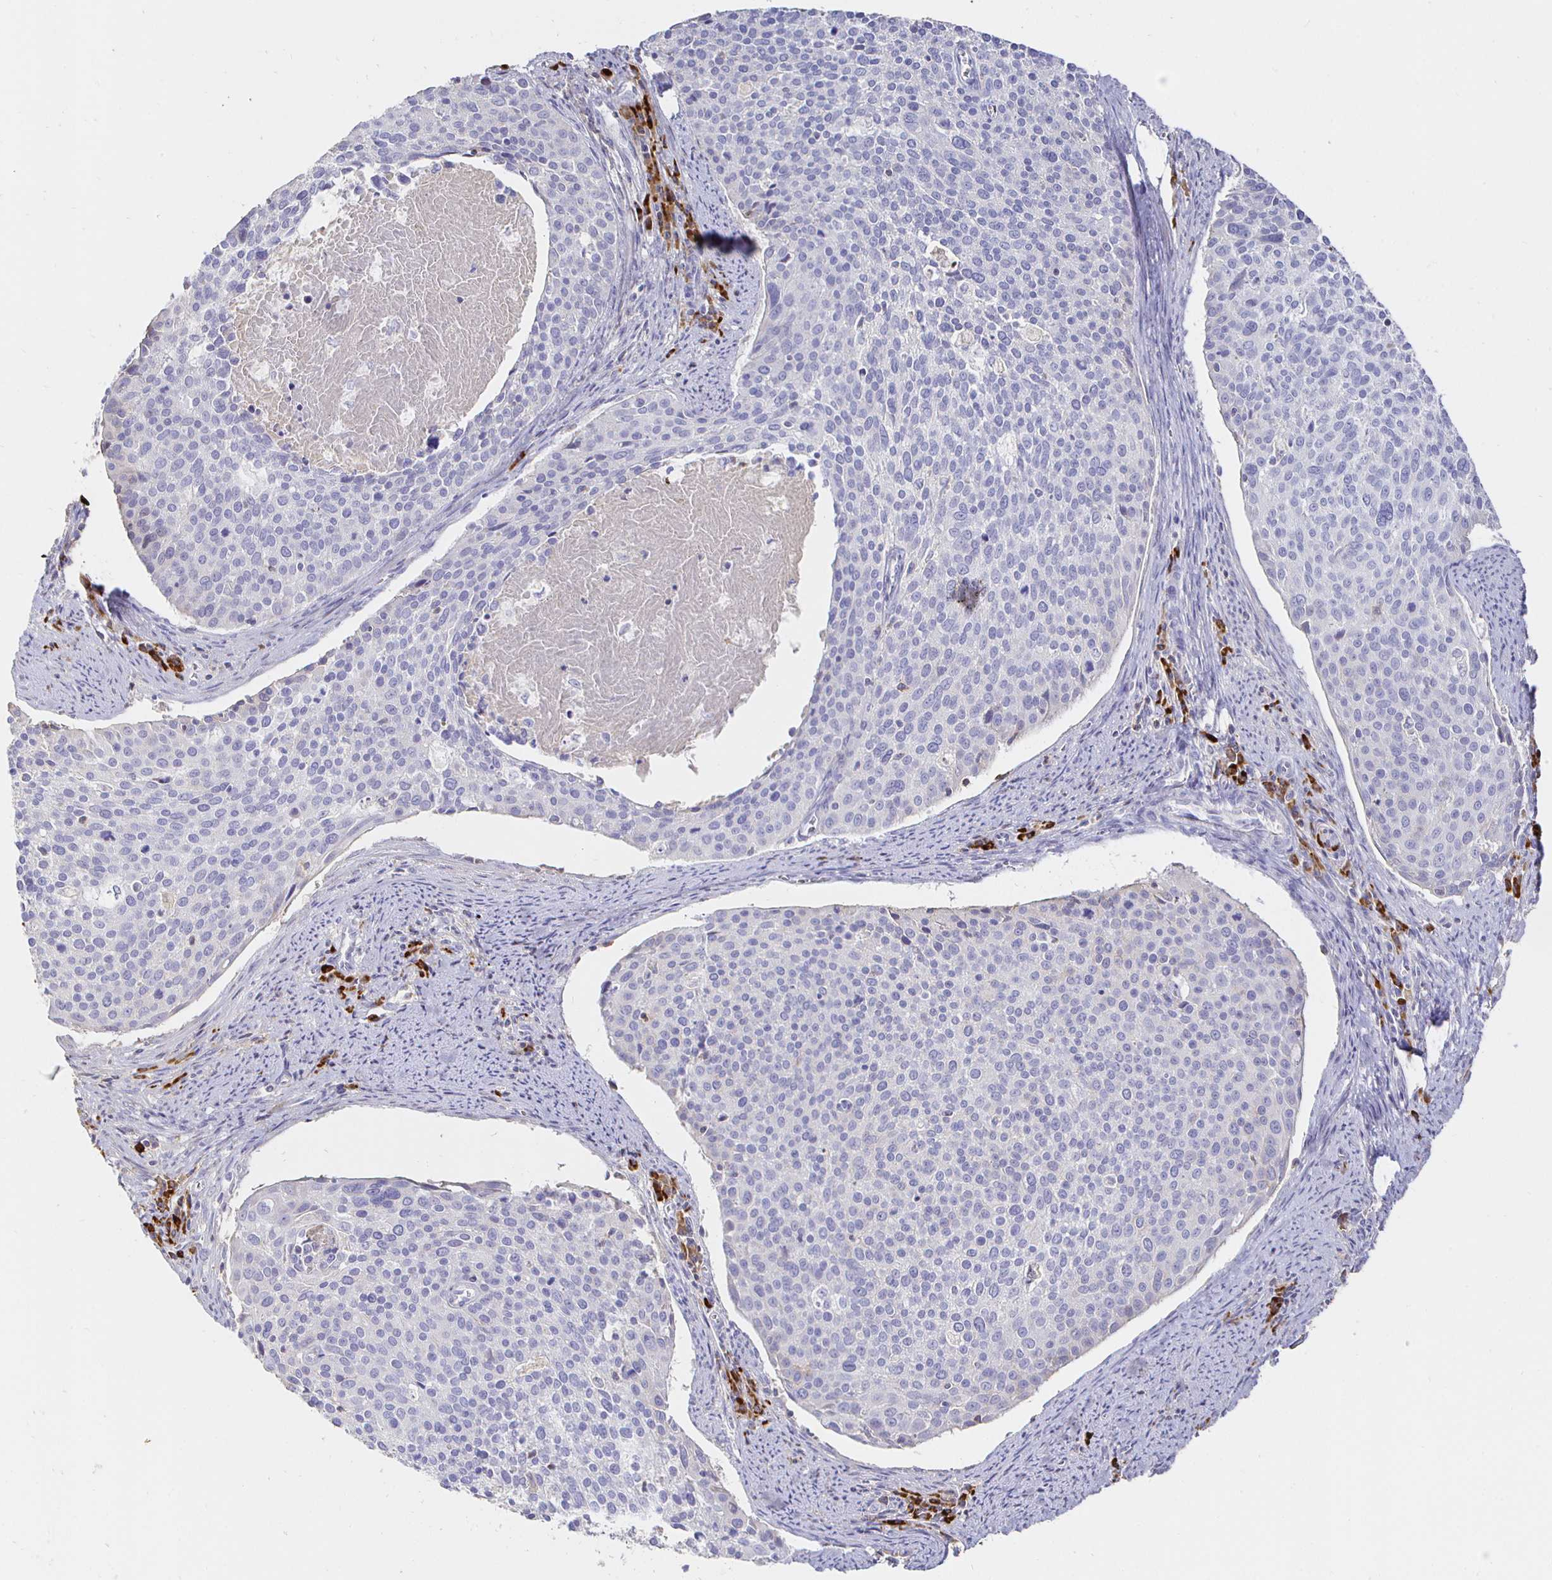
{"staining": {"intensity": "negative", "quantity": "none", "location": "none"}, "tissue": "cervical cancer", "cell_type": "Tumor cells", "image_type": "cancer", "snomed": [{"axis": "morphology", "description": "Squamous cell carcinoma, NOS"}, {"axis": "topography", "description": "Cervix"}], "caption": "Immunohistochemistry of cervical cancer displays no staining in tumor cells.", "gene": "CXCR3", "patient": {"sex": "female", "age": 39}}